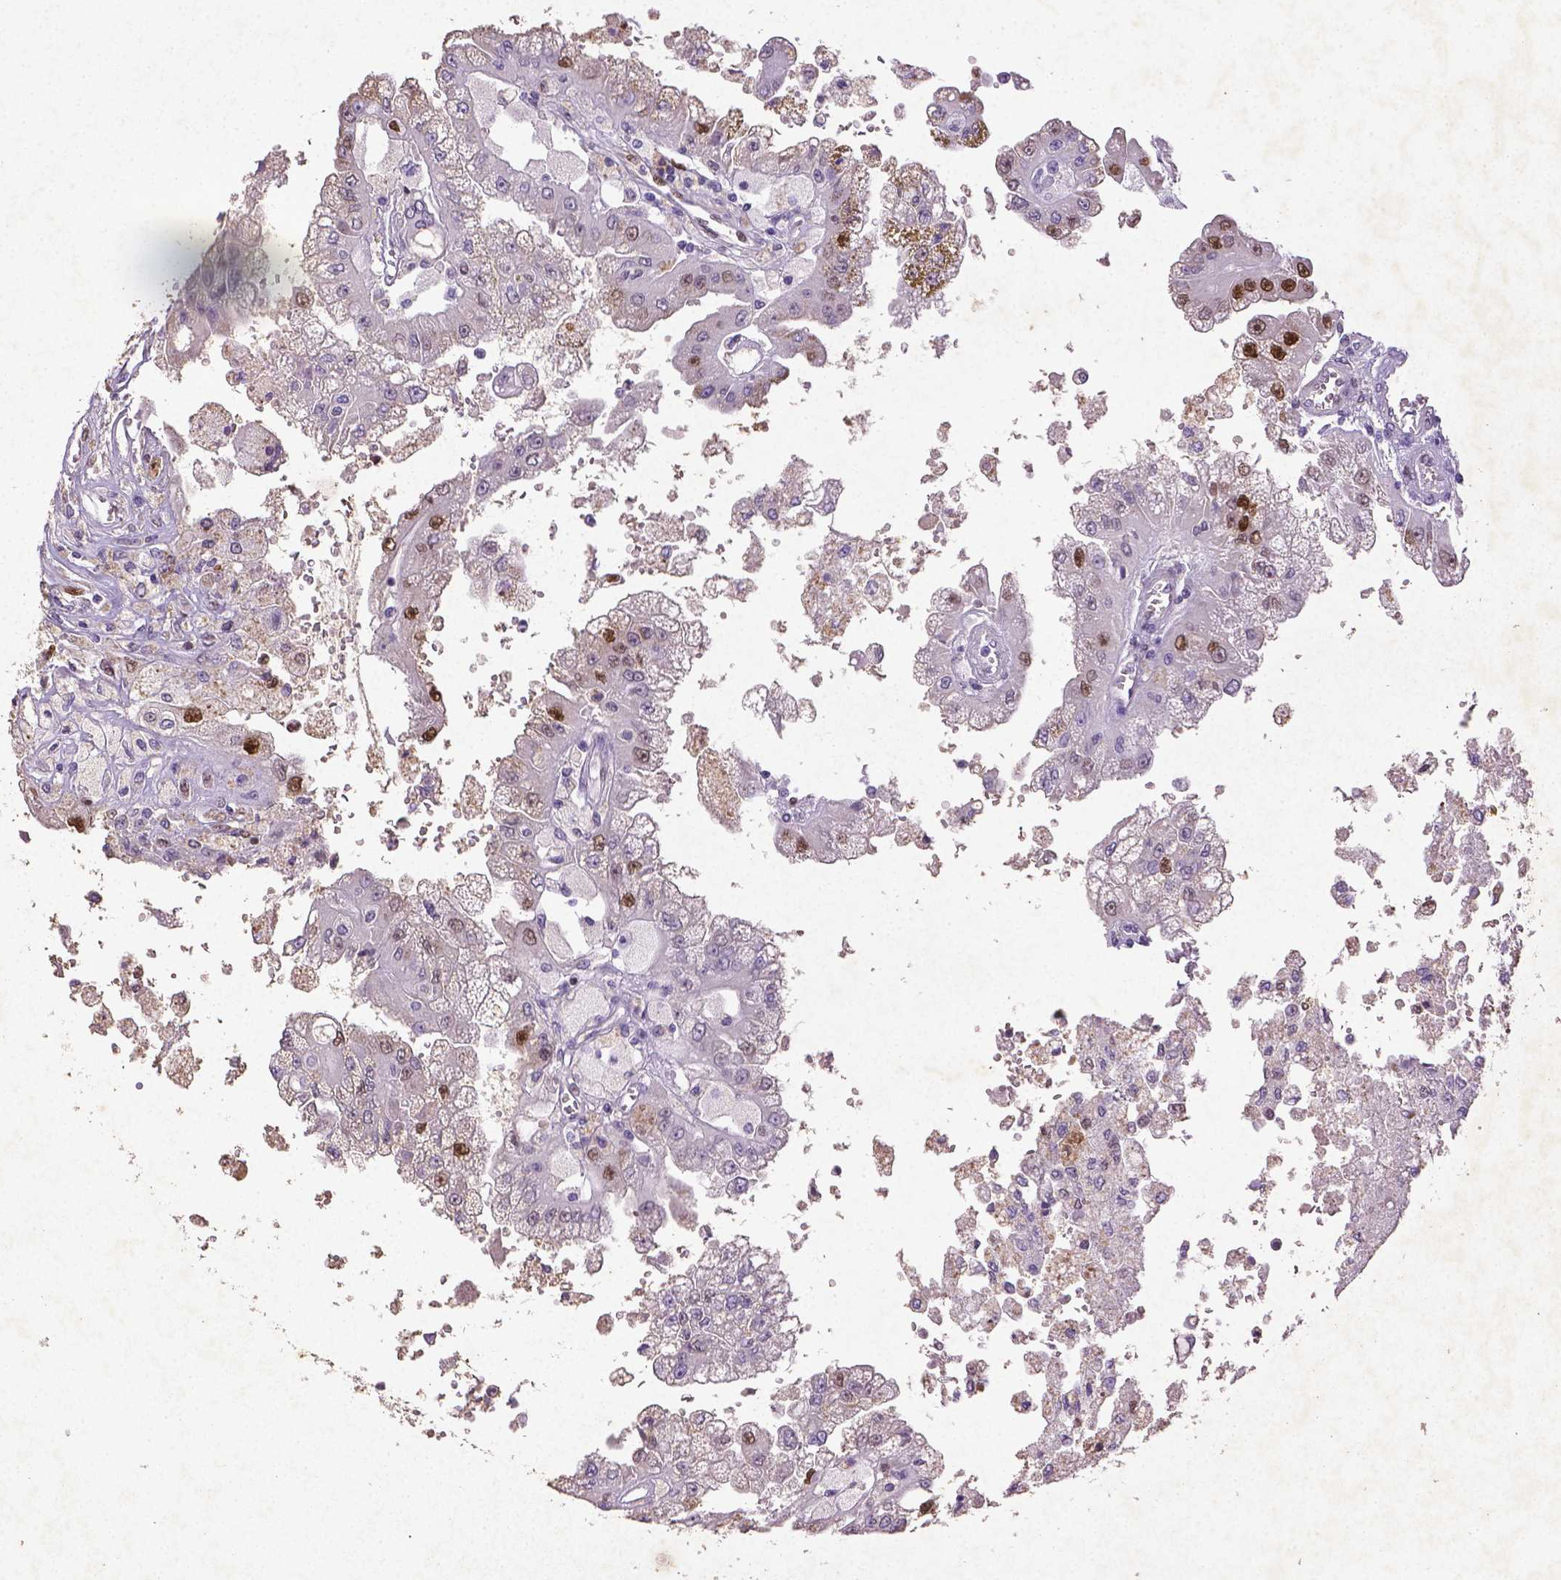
{"staining": {"intensity": "strong", "quantity": "25%-75%", "location": "nuclear"}, "tissue": "renal cancer", "cell_type": "Tumor cells", "image_type": "cancer", "snomed": [{"axis": "morphology", "description": "Adenocarcinoma, NOS"}, {"axis": "topography", "description": "Kidney"}], "caption": "Immunohistochemical staining of renal adenocarcinoma reveals high levels of strong nuclear staining in about 25%-75% of tumor cells.", "gene": "CDKN1A", "patient": {"sex": "male", "age": 58}}